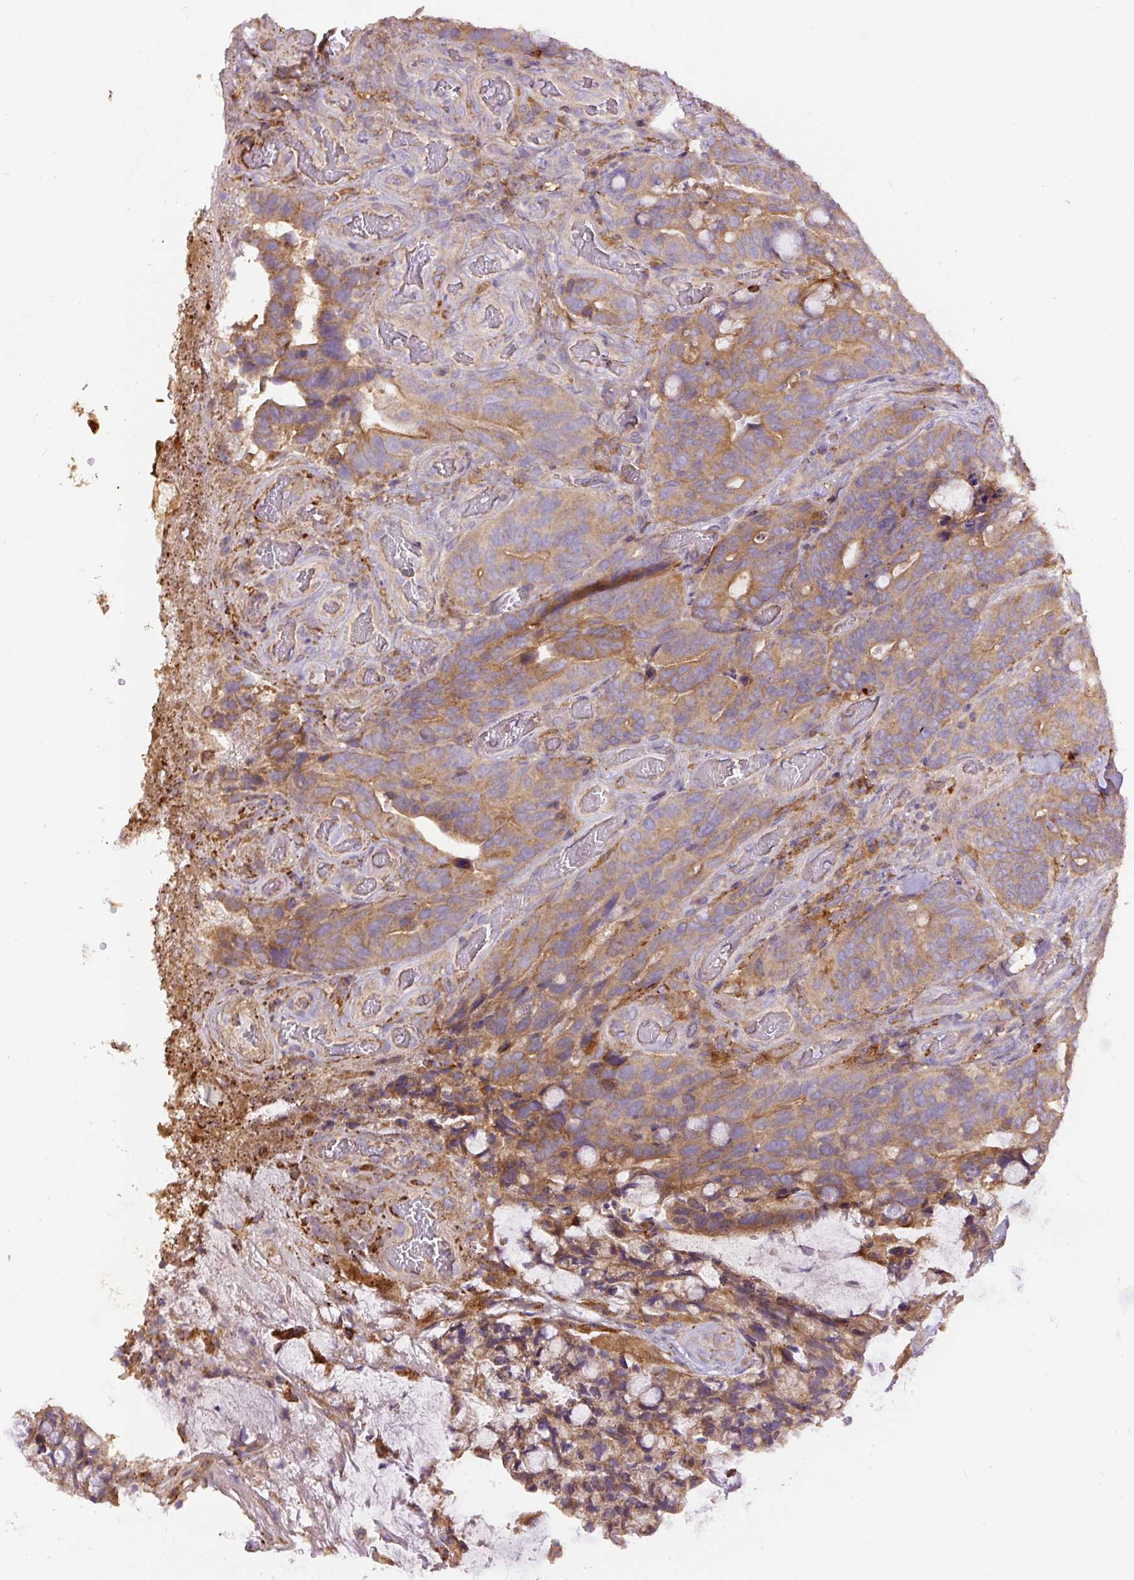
{"staining": {"intensity": "moderate", "quantity": ">75%", "location": "cytoplasmic/membranous"}, "tissue": "colorectal cancer", "cell_type": "Tumor cells", "image_type": "cancer", "snomed": [{"axis": "morphology", "description": "Adenocarcinoma, NOS"}, {"axis": "topography", "description": "Colon"}], "caption": "There is medium levels of moderate cytoplasmic/membranous expression in tumor cells of colorectal cancer, as demonstrated by immunohistochemical staining (brown color).", "gene": "DAPK1", "patient": {"sex": "female", "age": 82}}